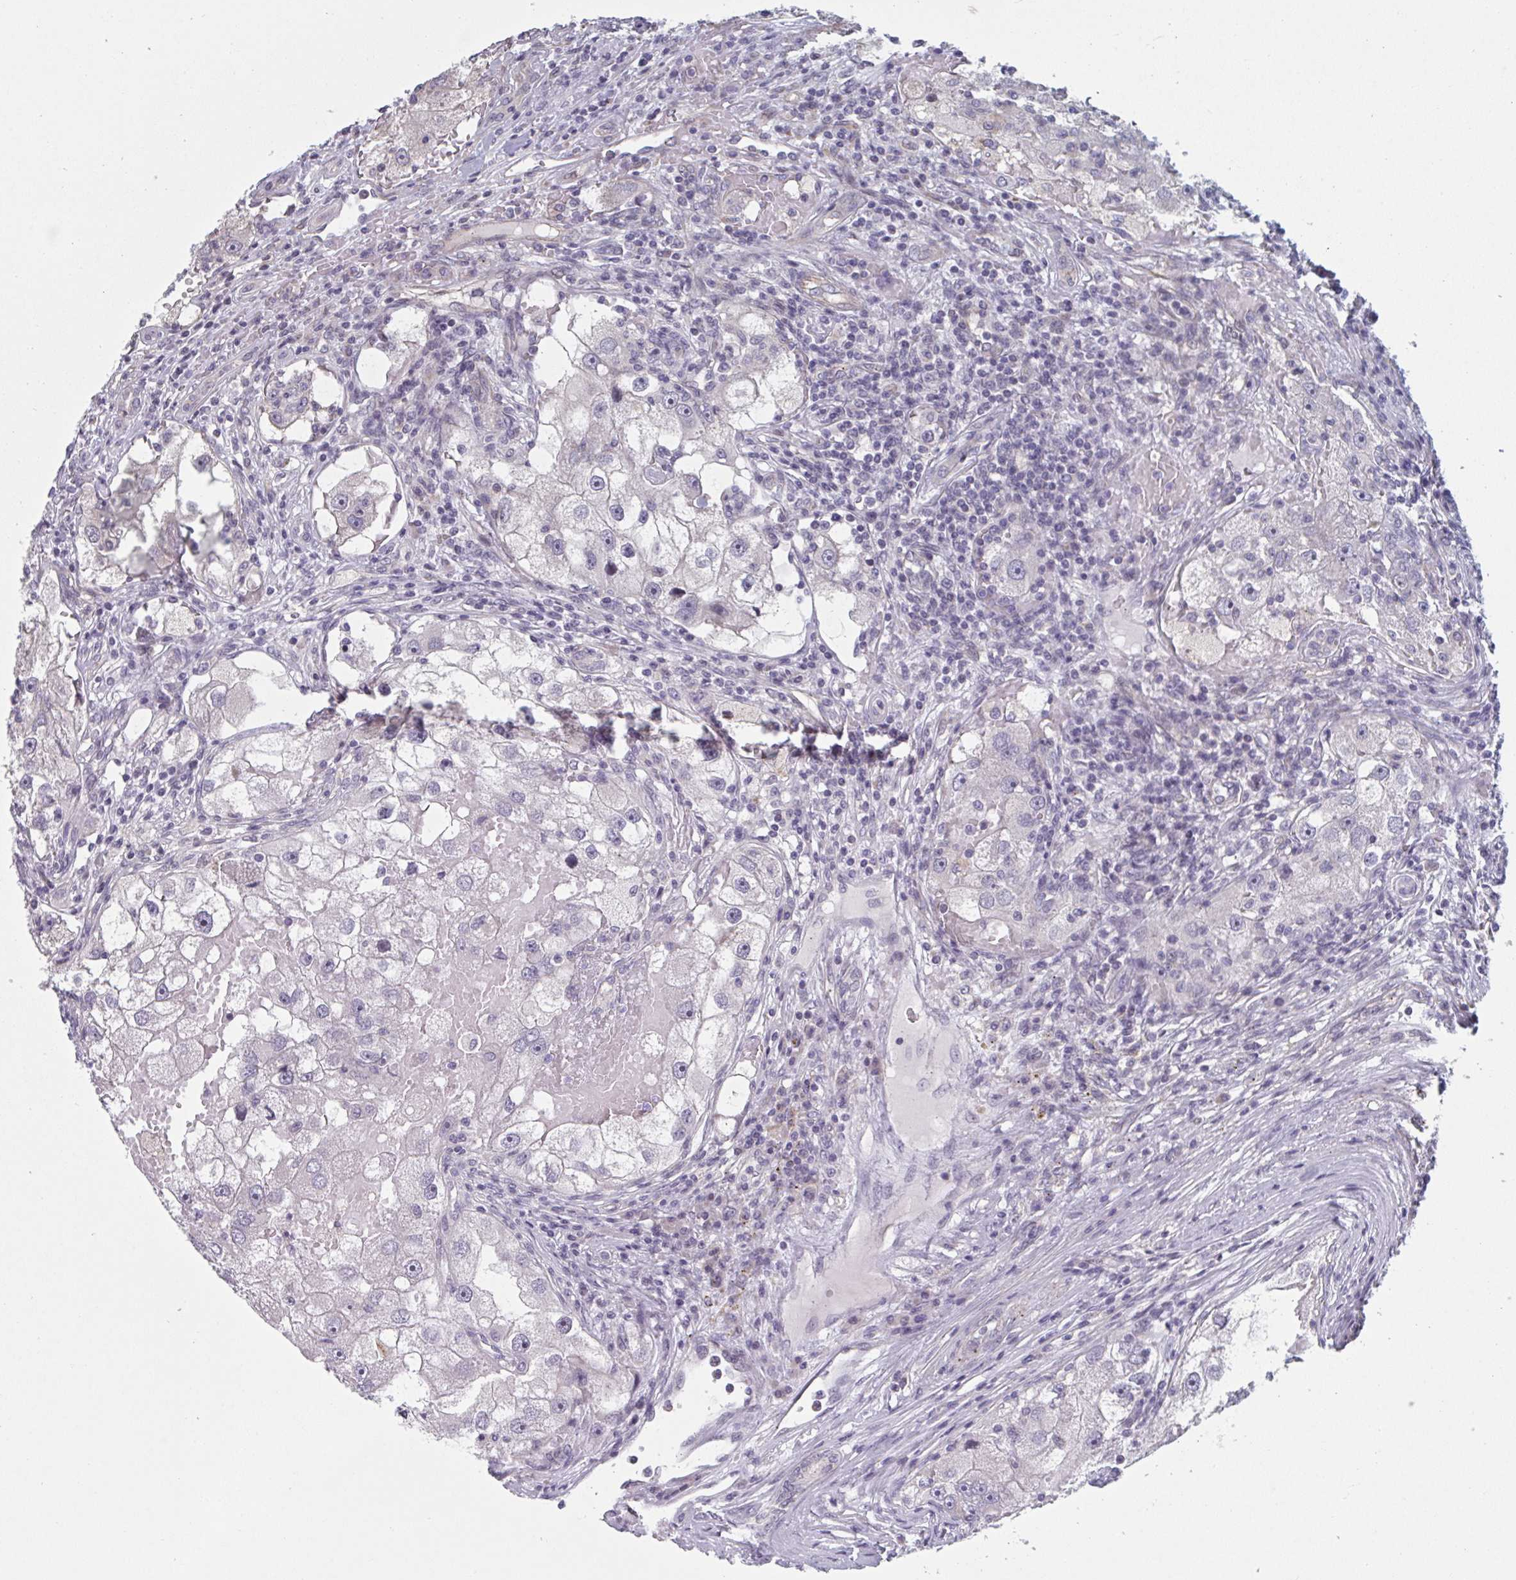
{"staining": {"intensity": "negative", "quantity": "none", "location": "none"}, "tissue": "renal cancer", "cell_type": "Tumor cells", "image_type": "cancer", "snomed": [{"axis": "morphology", "description": "Adenocarcinoma, NOS"}, {"axis": "topography", "description": "Kidney"}], "caption": "The immunohistochemistry image has no significant positivity in tumor cells of renal adenocarcinoma tissue.", "gene": "TNFSF10", "patient": {"sex": "male", "age": 63}}